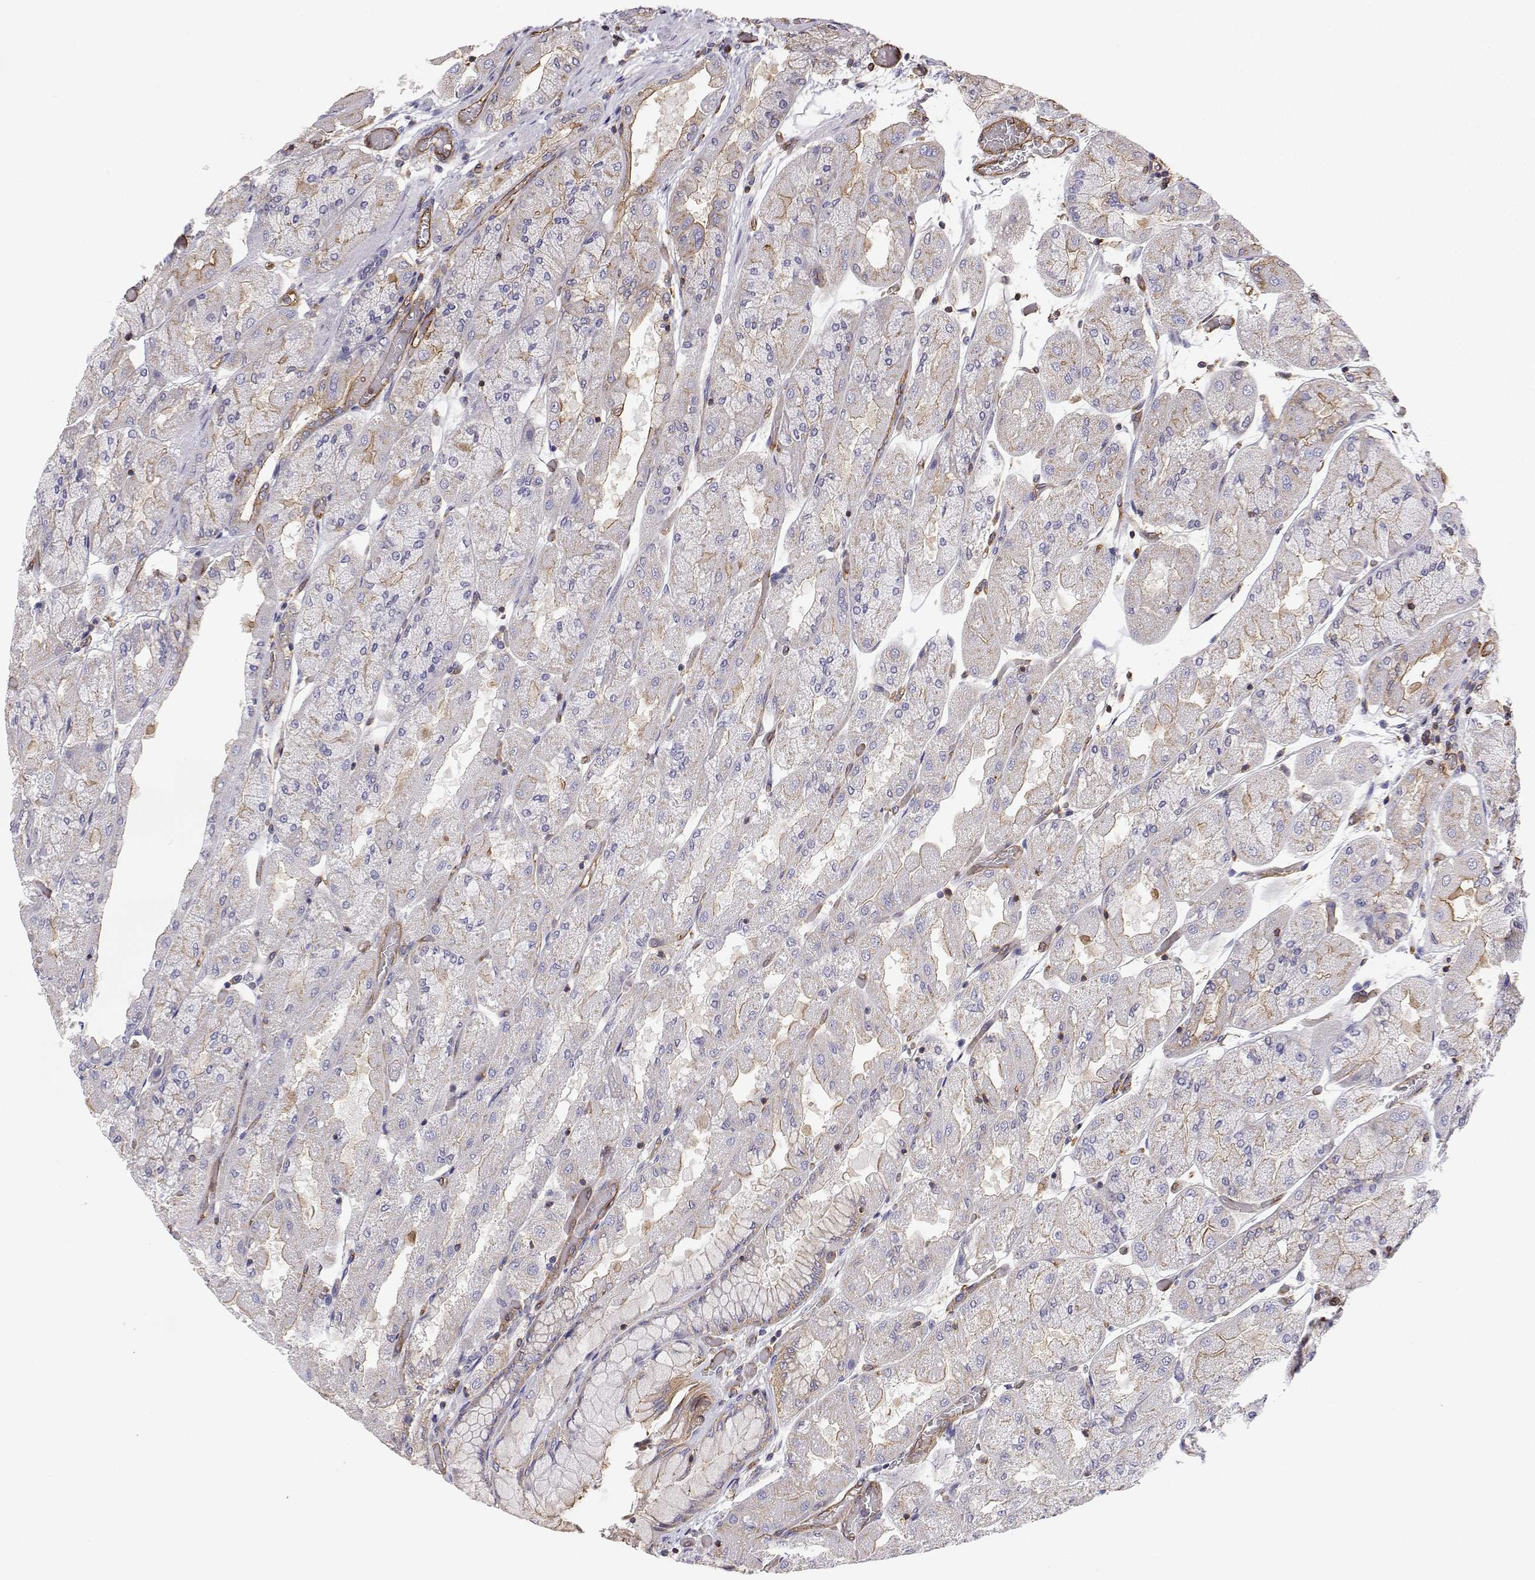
{"staining": {"intensity": "weak", "quantity": "<25%", "location": "cytoplasmic/membranous"}, "tissue": "stomach", "cell_type": "Glandular cells", "image_type": "normal", "snomed": [{"axis": "morphology", "description": "Normal tissue, NOS"}, {"axis": "topography", "description": "Stomach"}], "caption": "A high-resolution image shows IHC staining of normal stomach, which exhibits no significant expression in glandular cells.", "gene": "MYH9", "patient": {"sex": "female", "age": 61}}